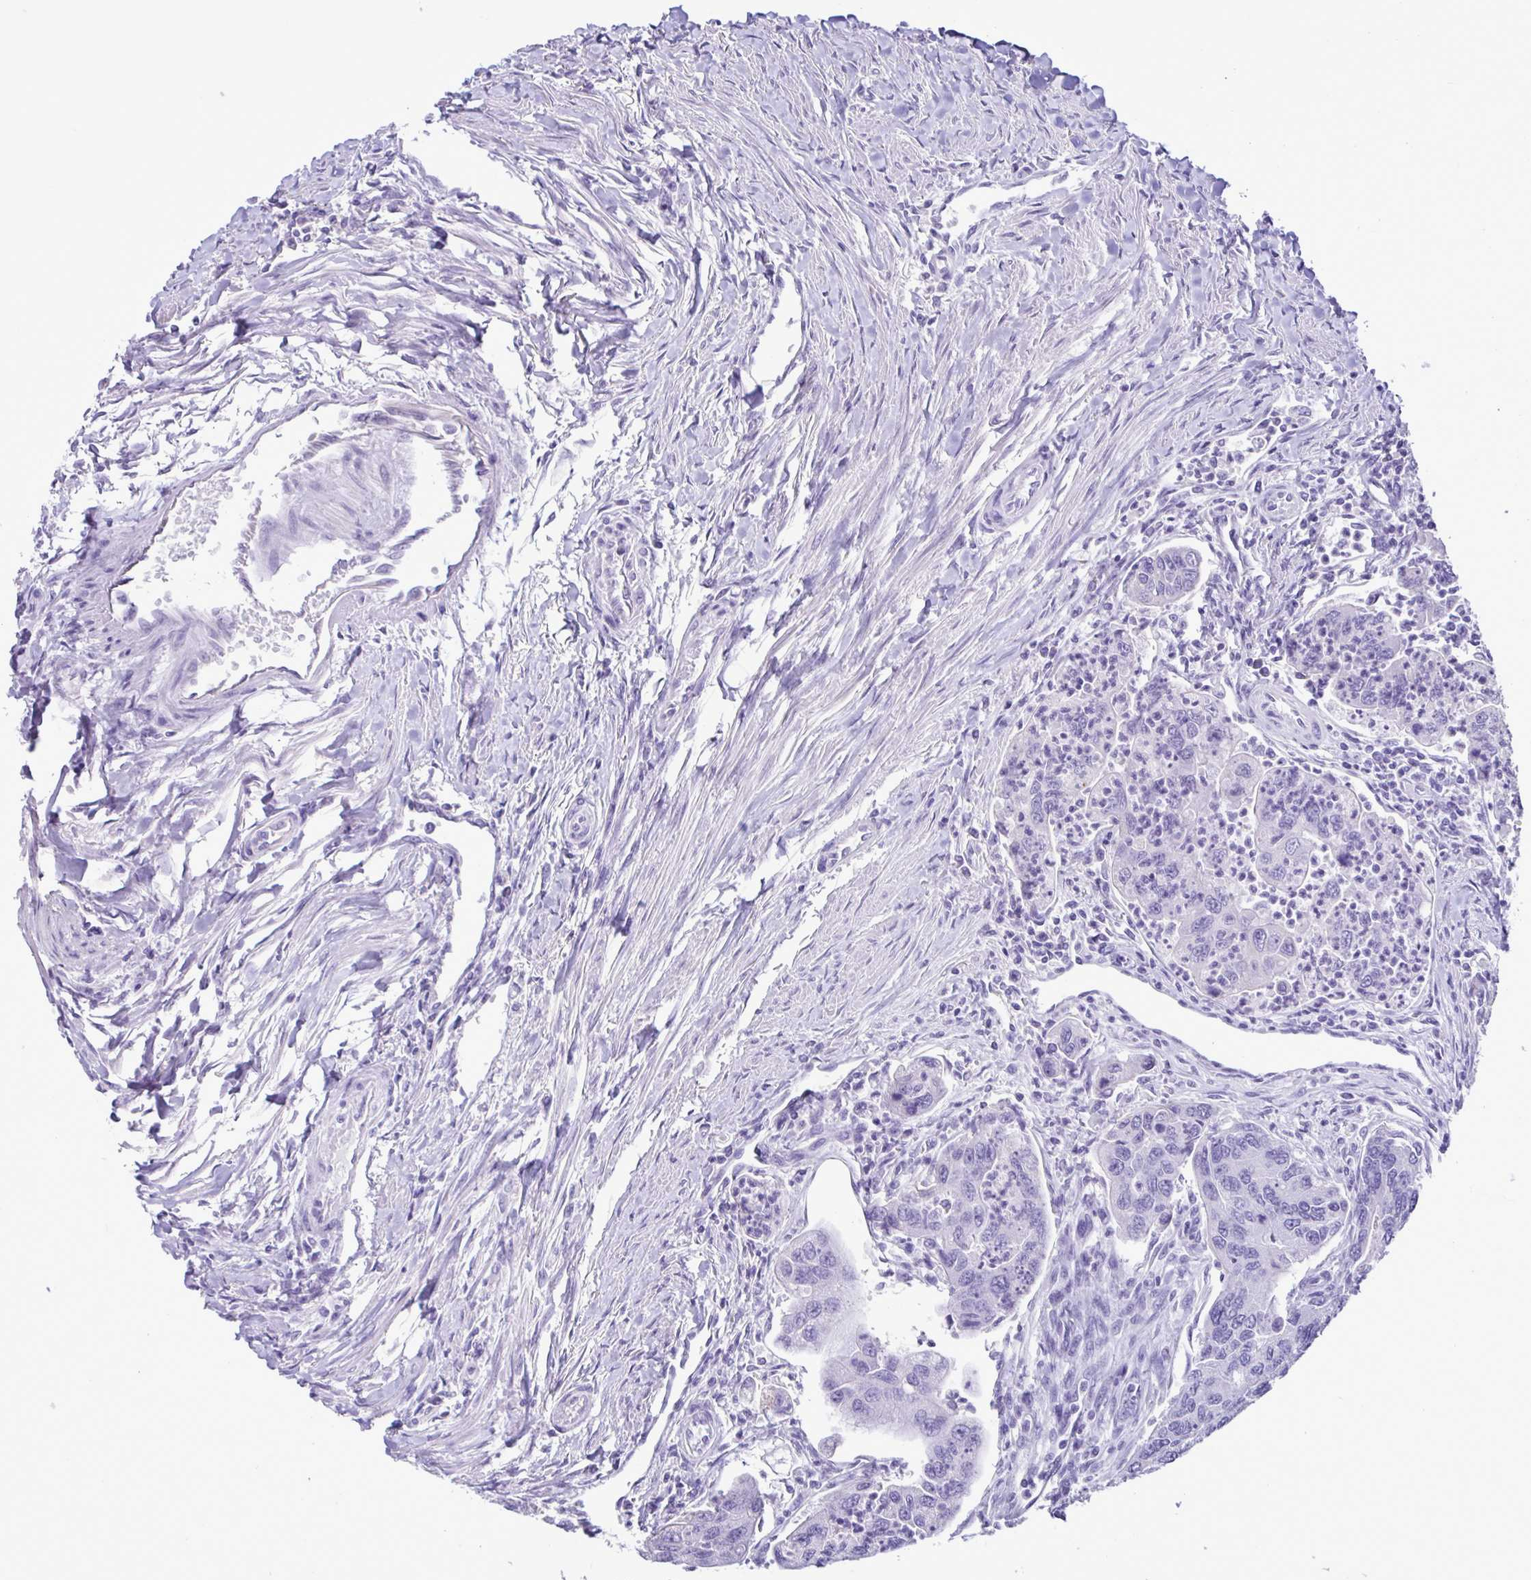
{"staining": {"intensity": "negative", "quantity": "none", "location": "none"}, "tissue": "colorectal cancer", "cell_type": "Tumor cells", "image_type": "cancer", "snomed": [{"axis": "morphology", "description": "Adenocarcinoma, NOS"}, {"axis": "topography", "description": "Colon"}], "caption": "IHC micrograph of colorectal adenocarcinoma stained for a protein (brown), which reveals no staining in tumor cells.", "gene": "CBY2", "patient": {"sex": "female", "age": 67}}